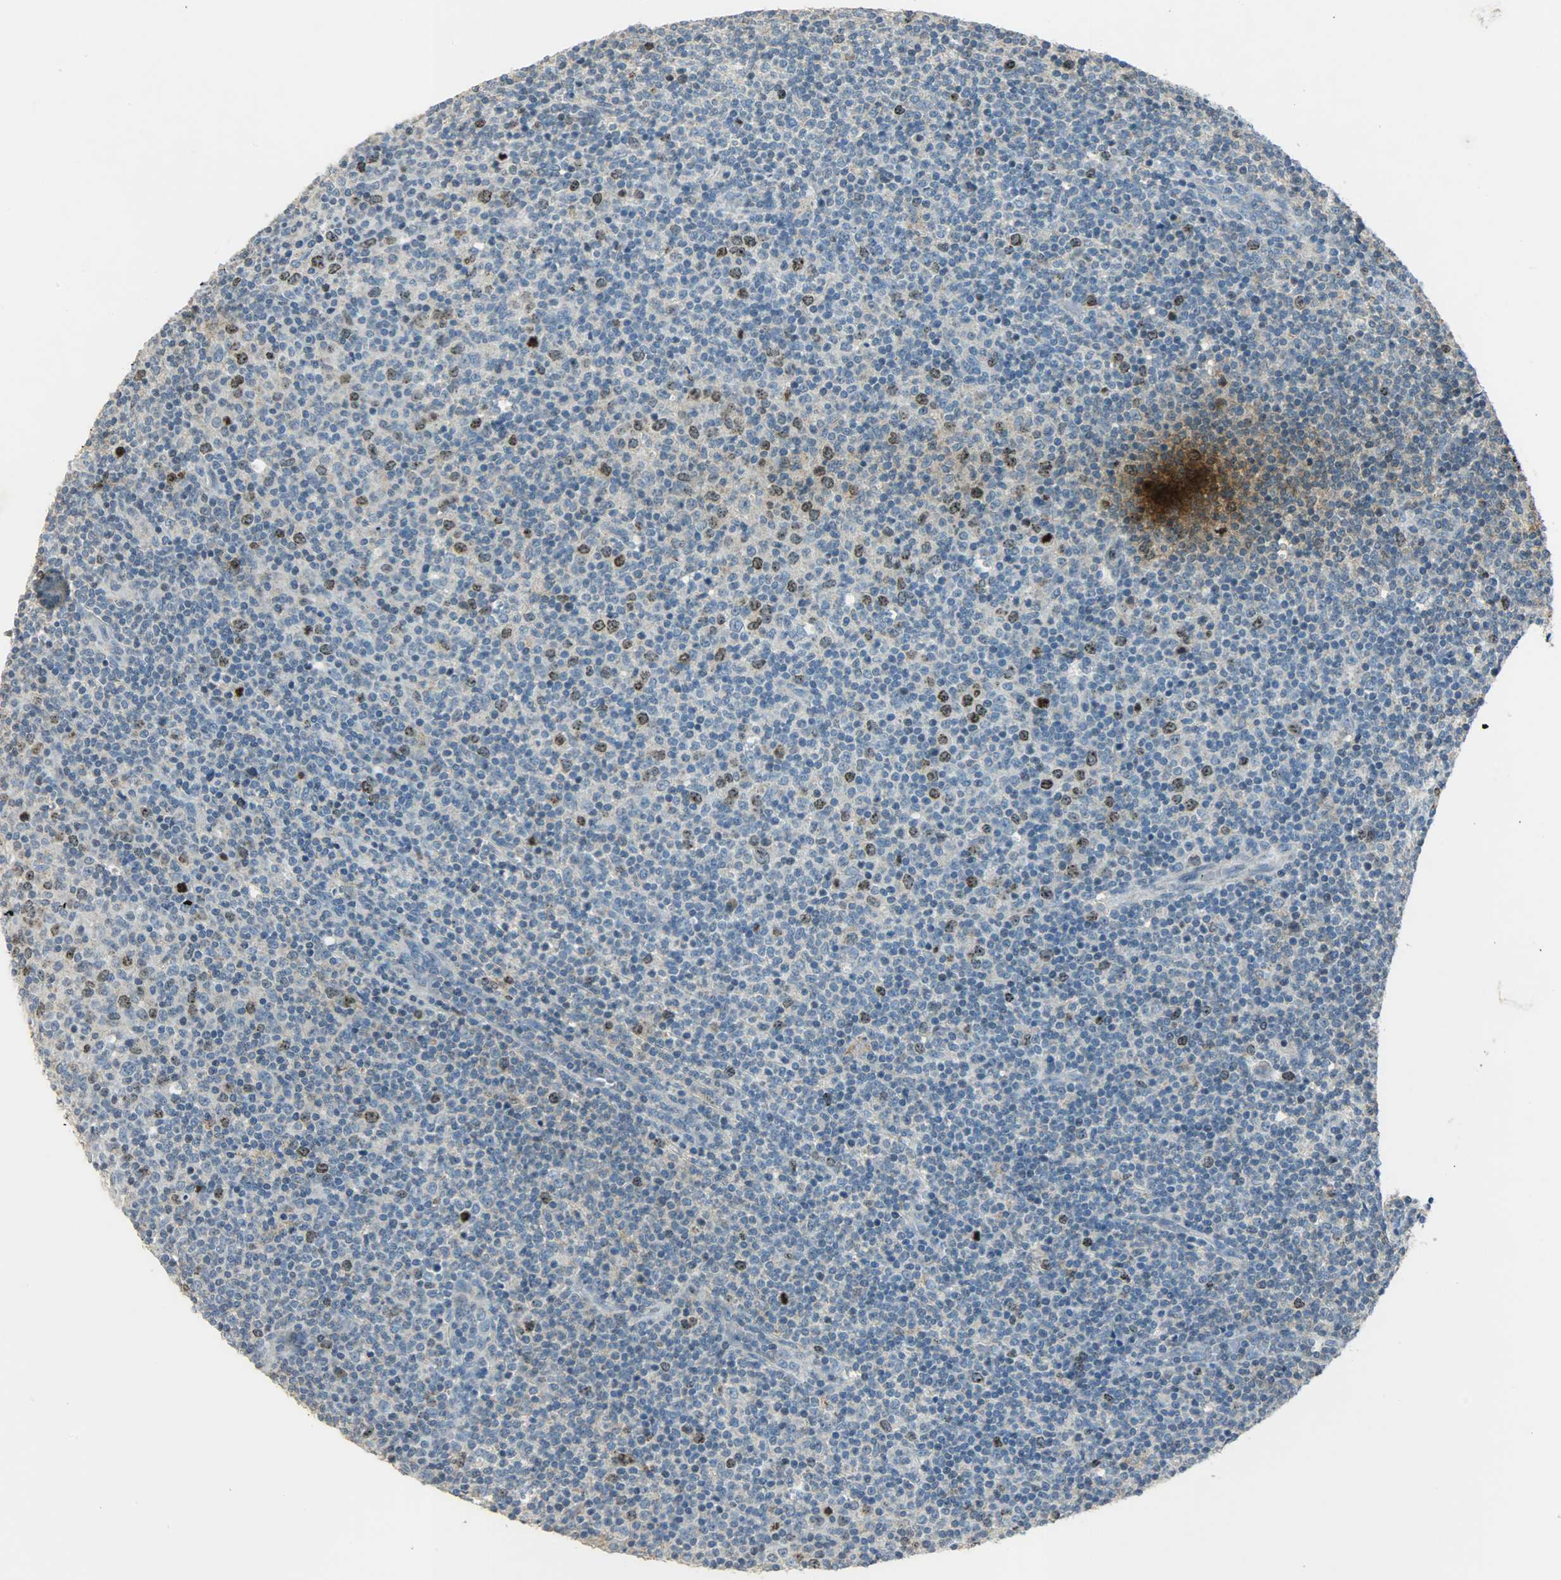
{"staining": {"intensity": "strong", "quantity": "25%-75%", "location": "nuclear"}, "tissue": "lymphoma", "cell_type": "Tumor cells", "image_type": "cancer", "snomed": [{"axis": "morphology", "description": "Malignant lymphoma, non-Hodgkin's type, Low grade"}, {"axis": "topography", "description": "Lymph node"}], "caption": "DAB (3,3'-diaminobenzidine) immunohistochemical staining of human malignant lymphoma, non-Hodgkin's type (low-grade) shows strong nuclear protein expression in approximately 25%-75% of tumor cells. The protein is shown in brown color, while the nuclei are stained blue.", "gene": "AURKB", "patient": {"sex": "male", "age": 70}}